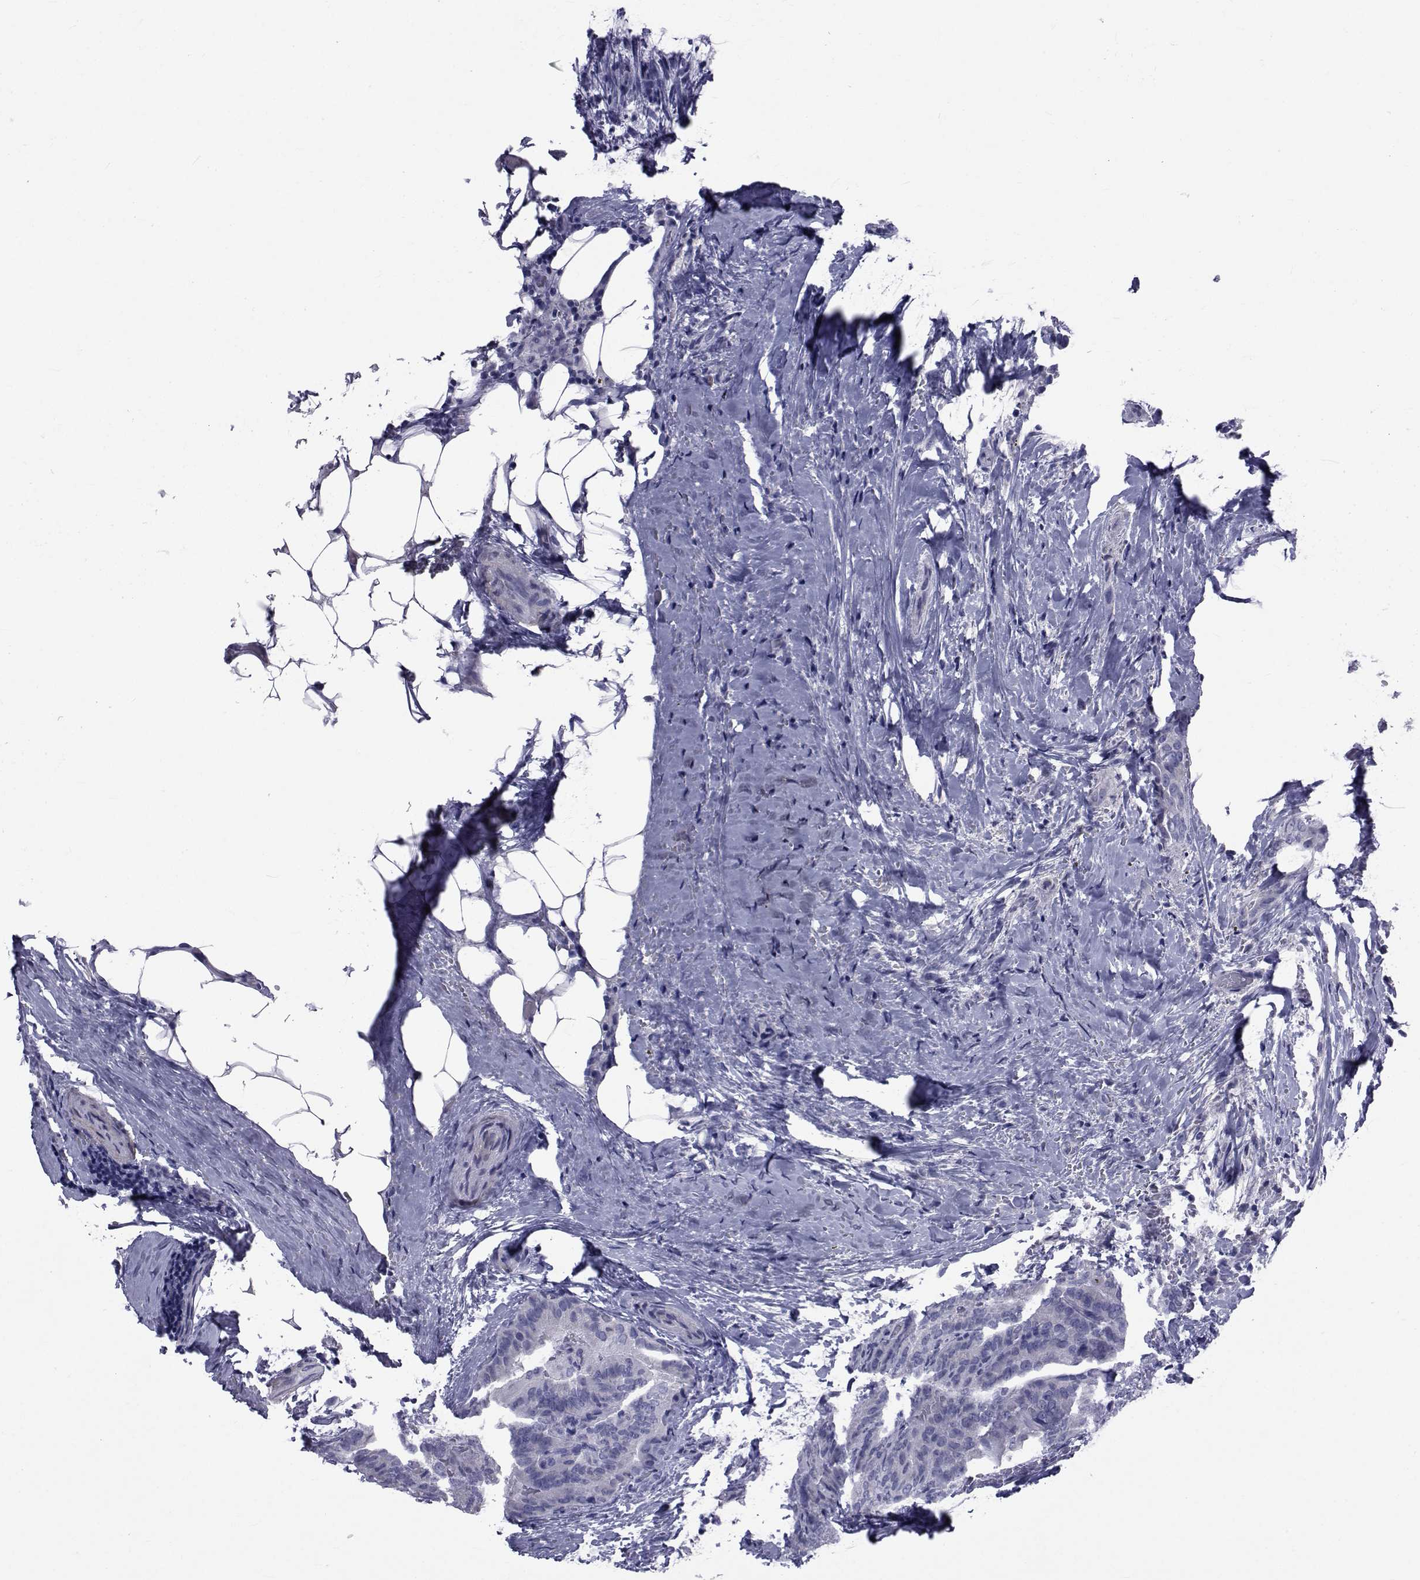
{"staining": {"intensity": "negative", "quantity": "none", "location": "none"}, "tissue": "thyroid cancer", "cell_type": "Tumor cells", "image_type": "cancer", "snomed": [{"axis": "morphology", "description": "Papillary adenocarcinoma, NOS"}, {"axis": "topography", "description": "Thyroid gland"}], "caption": "The photomicrograph demonstrates no staining of tumor cells in papillary adenocarcinoma (thyroid).", "gene": "GKAP1", "patient": {"sex": "male", "age": 61}}